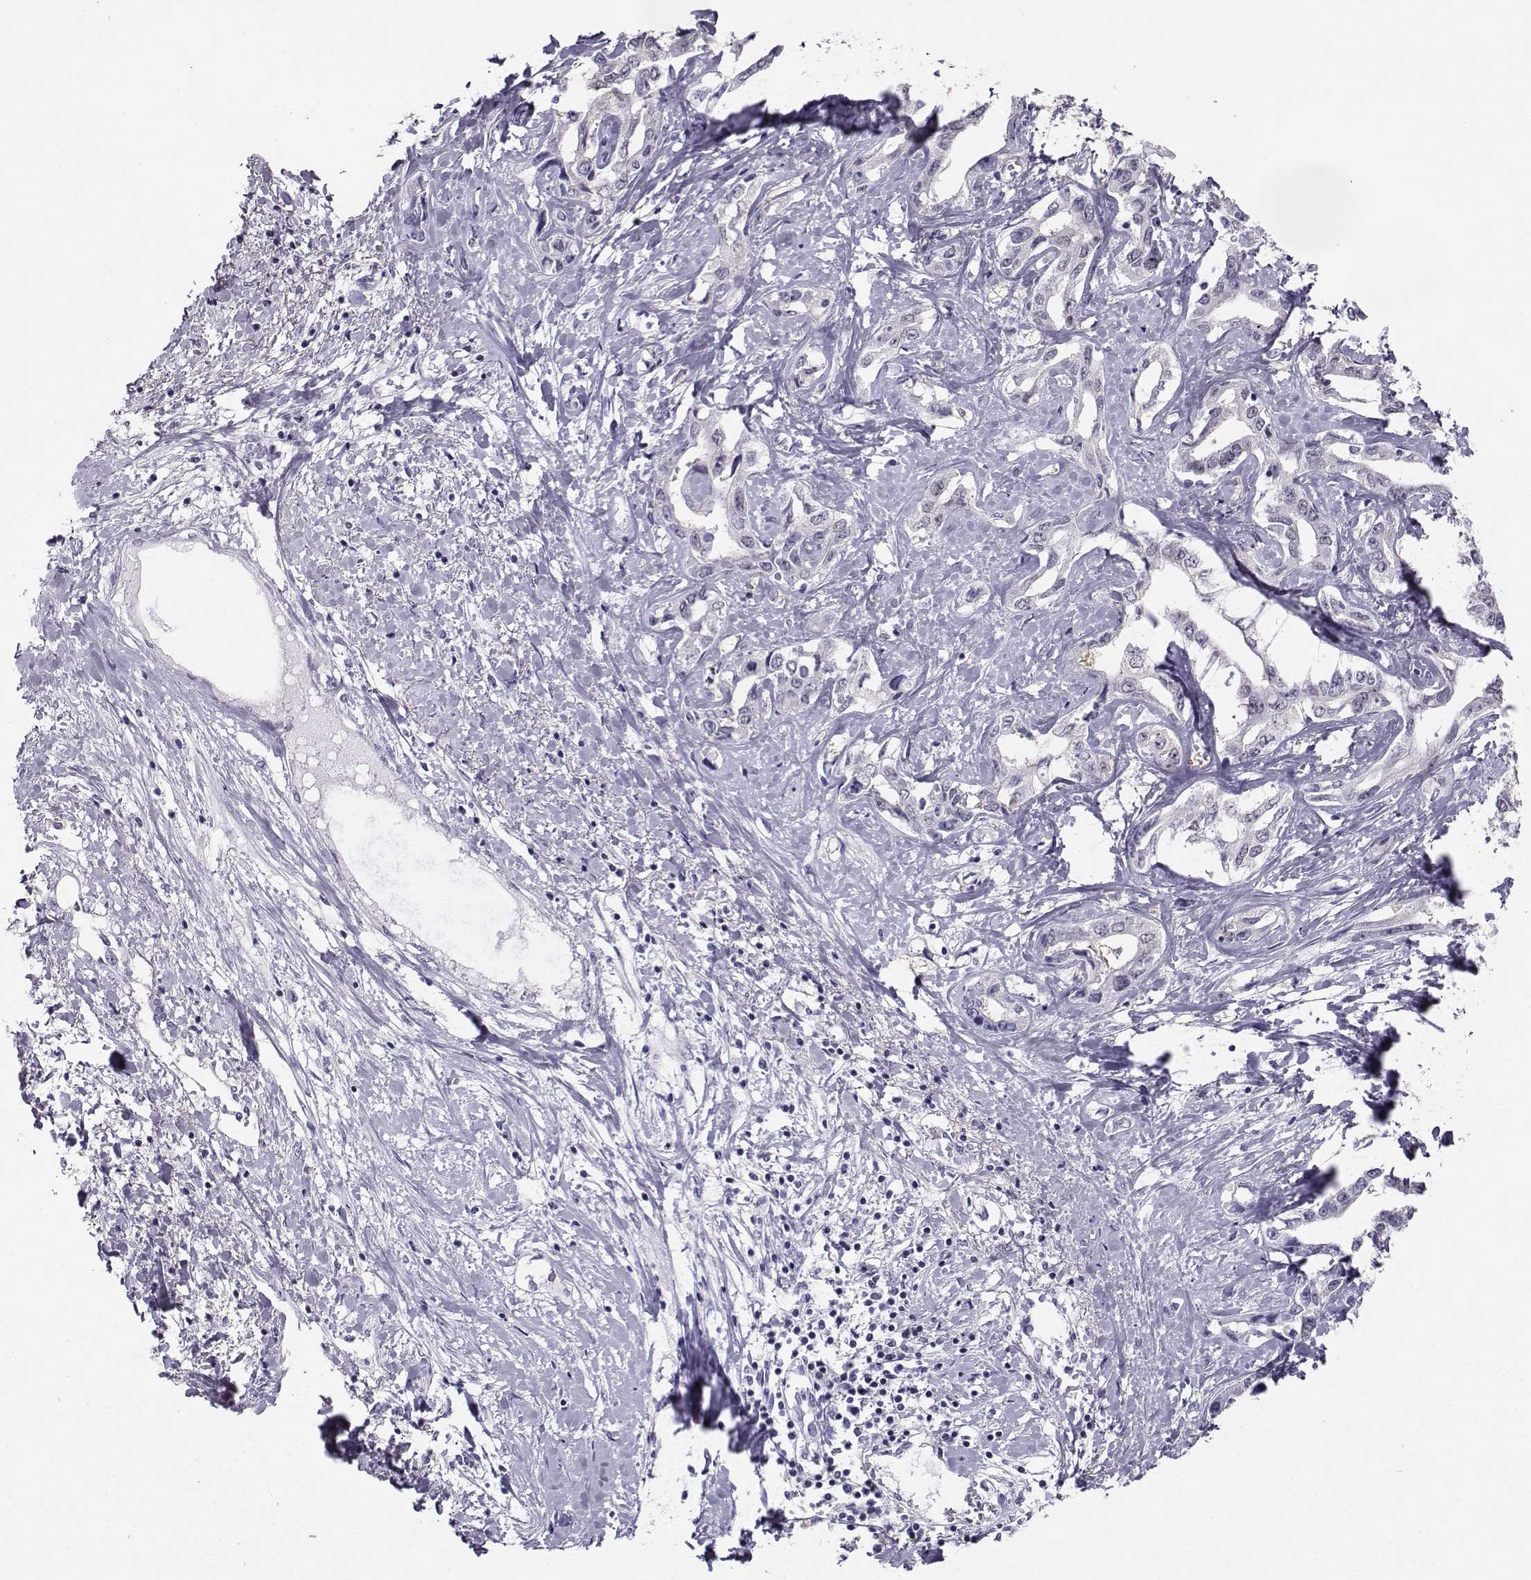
{"staining": {"intensity": "negative", "quantity": "none", "location": "none"}, "tissue": "liver cancer", "cell_type": "Tumor cells", "image_type": "cancer", "snomed": [{"axis": "morphology", "description": "Cholangiocarcinoma"}, {"axis": "topography", "description": "Liver"}], "caption": "Image shows no protein staining in tumor cells of liver cancer (cholangiocarcinoma) tissue. Brightfield microscopy of IHC stained with DAB (brown) and hematoxylin (blue), captured at high magnification.", "gene": "PGK1", "patient": {"sex": "male", "age": 59}}